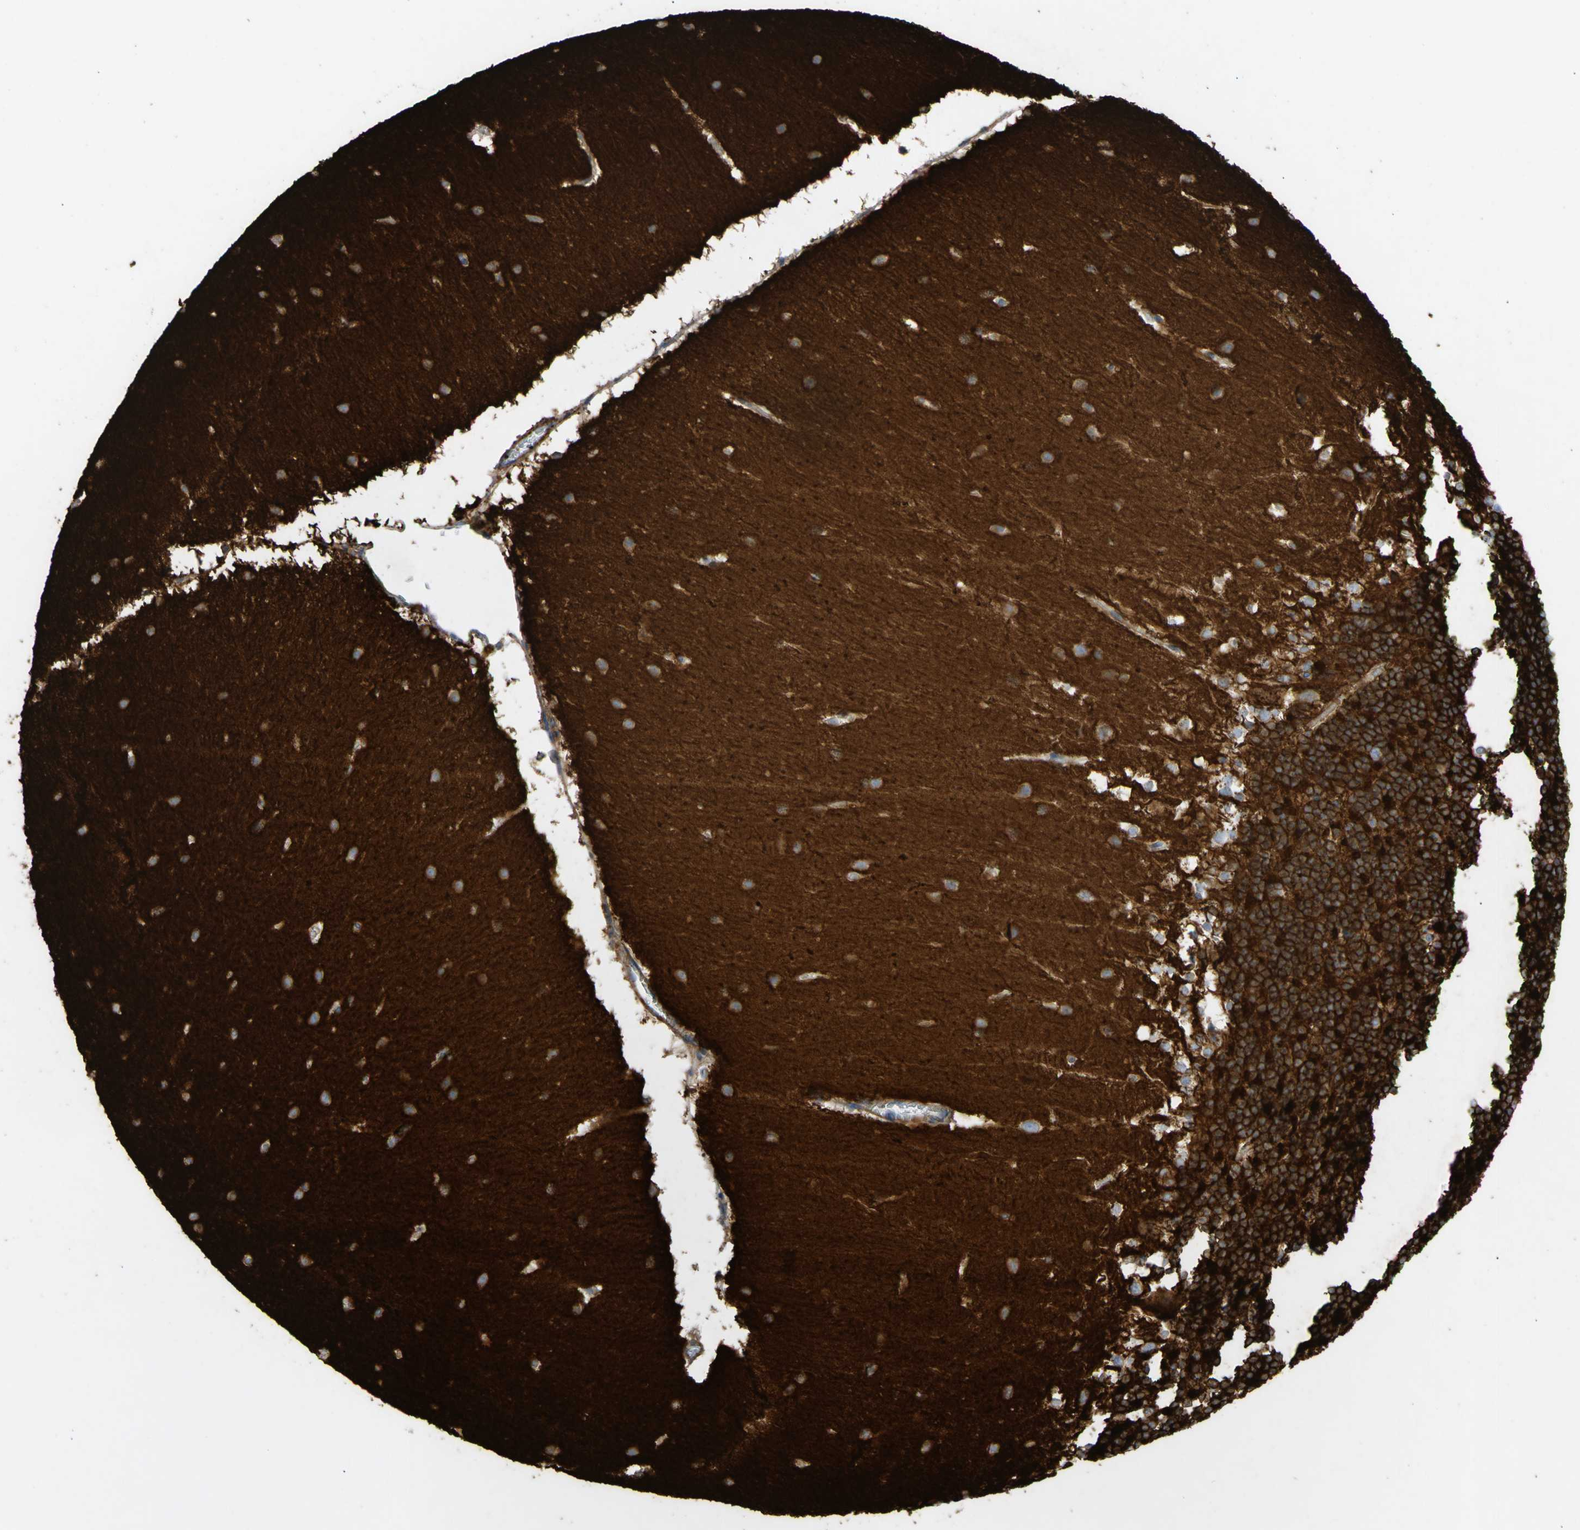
{"staining": {"intensity": "strong", "quantity": ">75%", "location": "cytoplasmic/membranous"}, "tissue": "cerebellum", "cell_type": "Cells in granular layer", "image_type": "normal", "snomed": [{"axis": "morphology", "description": "Normal tissue, NOS"}, {"axis": "topography", "description": "Cerebellum"}], "caption": "Cells in granular layer exhibit high levels of strong cytoplasmic/membranous expression in approximately >75% of cells in unremarkable human cerebellum.", "gene": "ATP2A3", "patient": {"sex": "female", "age": 19}}